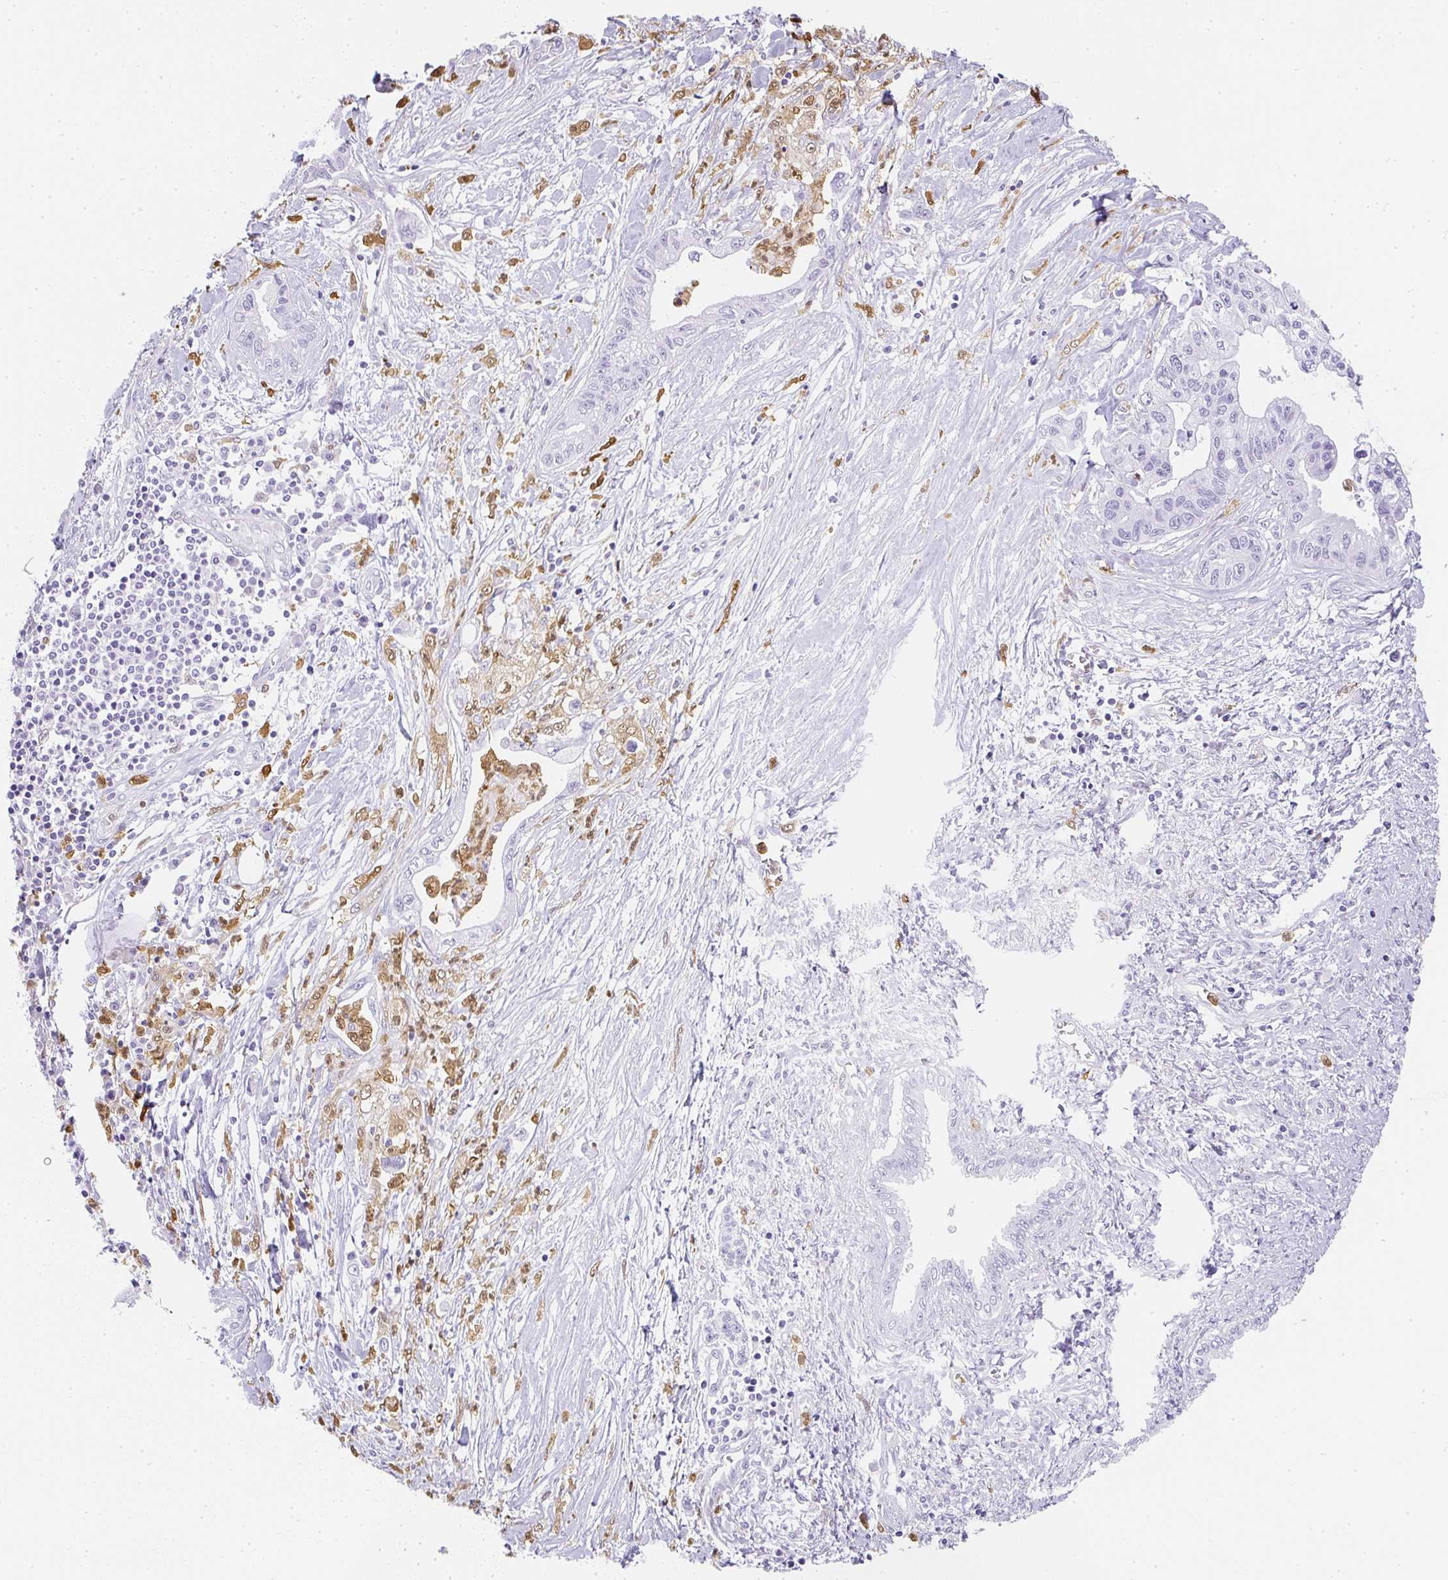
{"staining": {"intensity": "negative", "quantity": "none", "location": "none"}, "tissue": "pancreatic cancer", "cell_type": "Tumor cells", "image_type": "cancer", "snomed": [{"axis": "morphology", "description": "Adenocarcinoma, NOS"}, {"axis": "topography", "description": "Pancreas"}], "caption": "Pancreatic cancer was stained to show a protein in brown. There is no significant expression in tumor cells.", "gene": "HK3", "patient": {"sex": "male", "age": 61}}